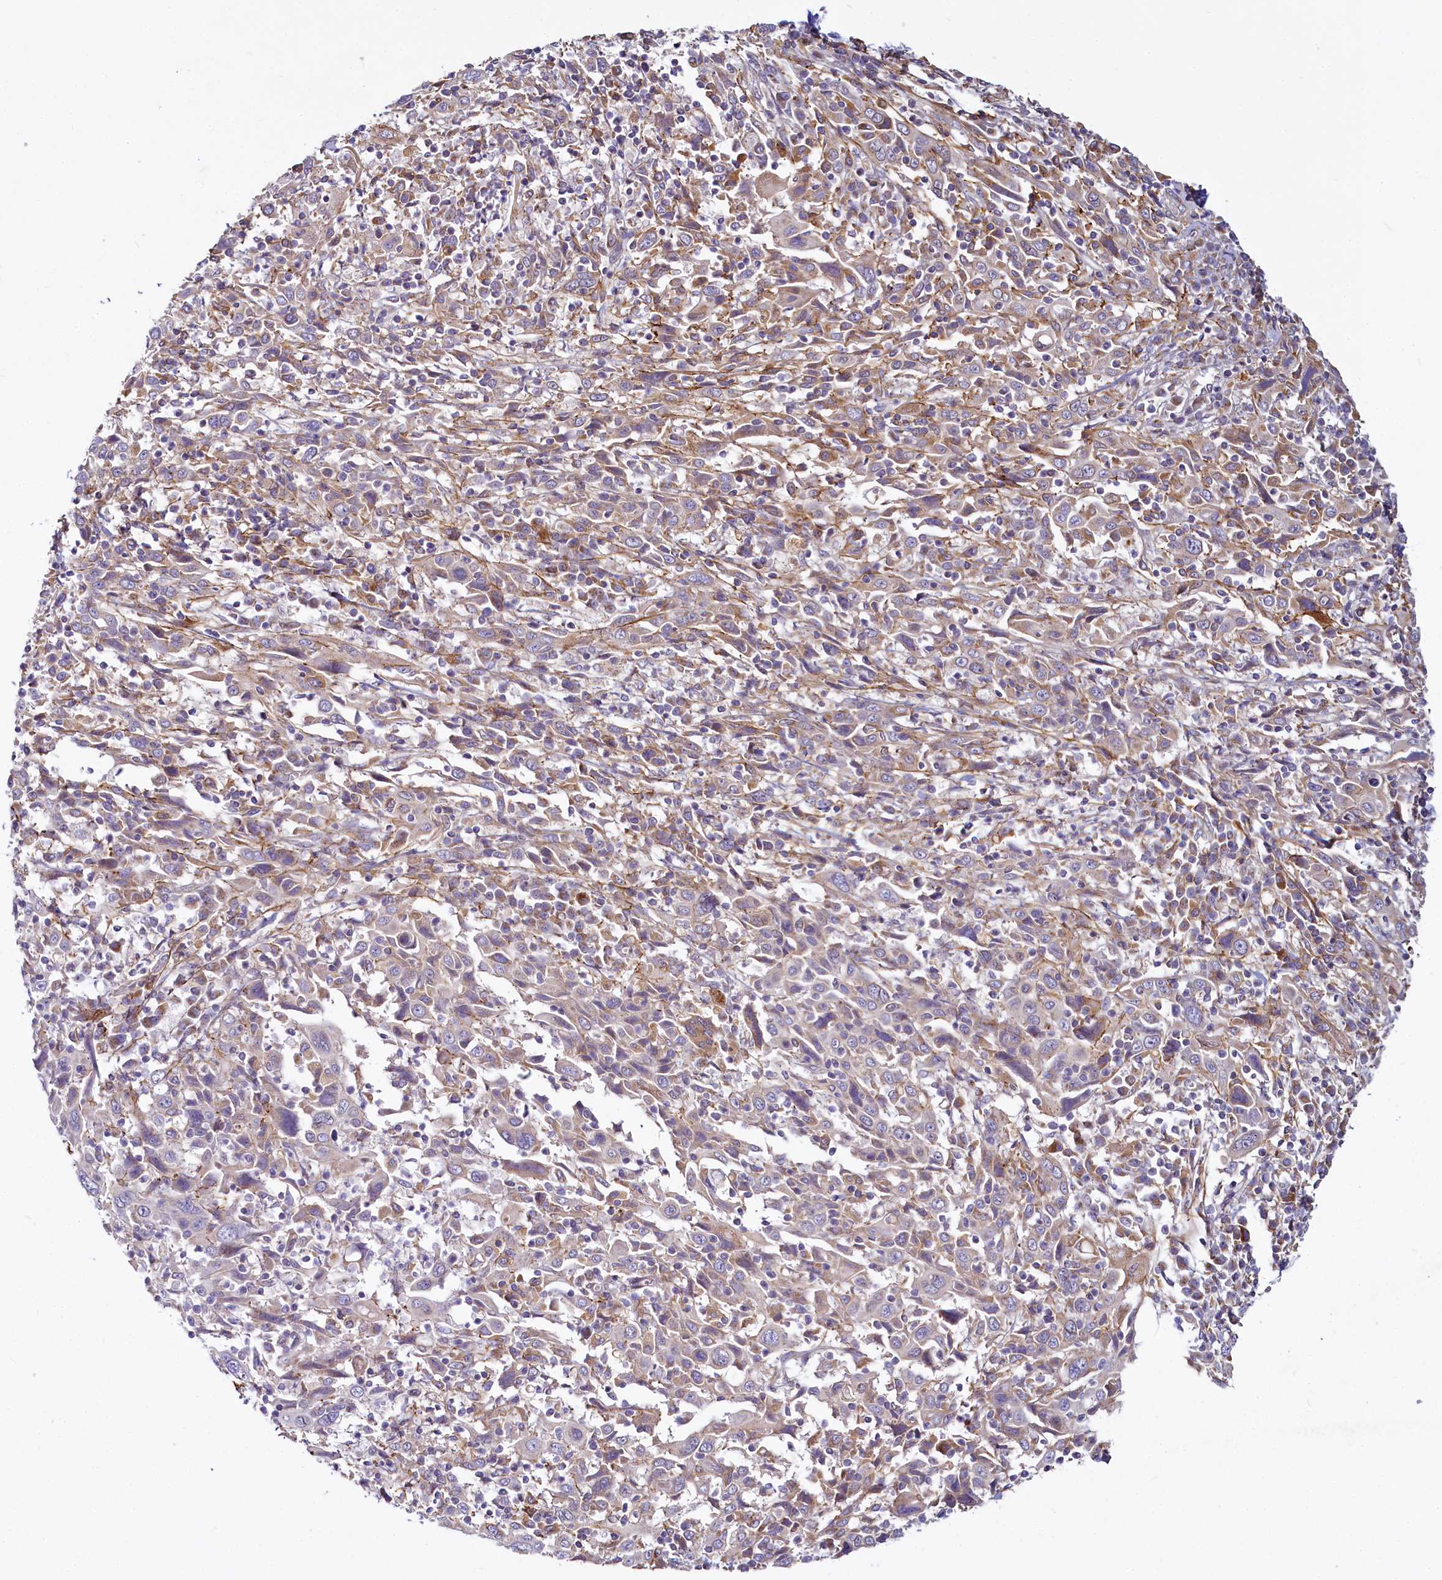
{"staining": {"intensity": "moderate", "quantity": "<25%", "location": "cytoplasmic/membranous"}, "tissue": "cervical cancer", "cell_type": "Tumor cells", "image_type": "cancer", "snomed": [{"axis": "morphology", "description": "Squamous cell carcinoma, NOS"}, {"axis": "topography", "description": "Cervix"}], "caption": "This is a histology image of IHC staining of squamous cell carcinoma (cervical), which shows moderate expression in the cytoplasmic/membranous of tumor cells.", "gene": "ADCY2", "patient": {"sex": "female", "age": 46}}